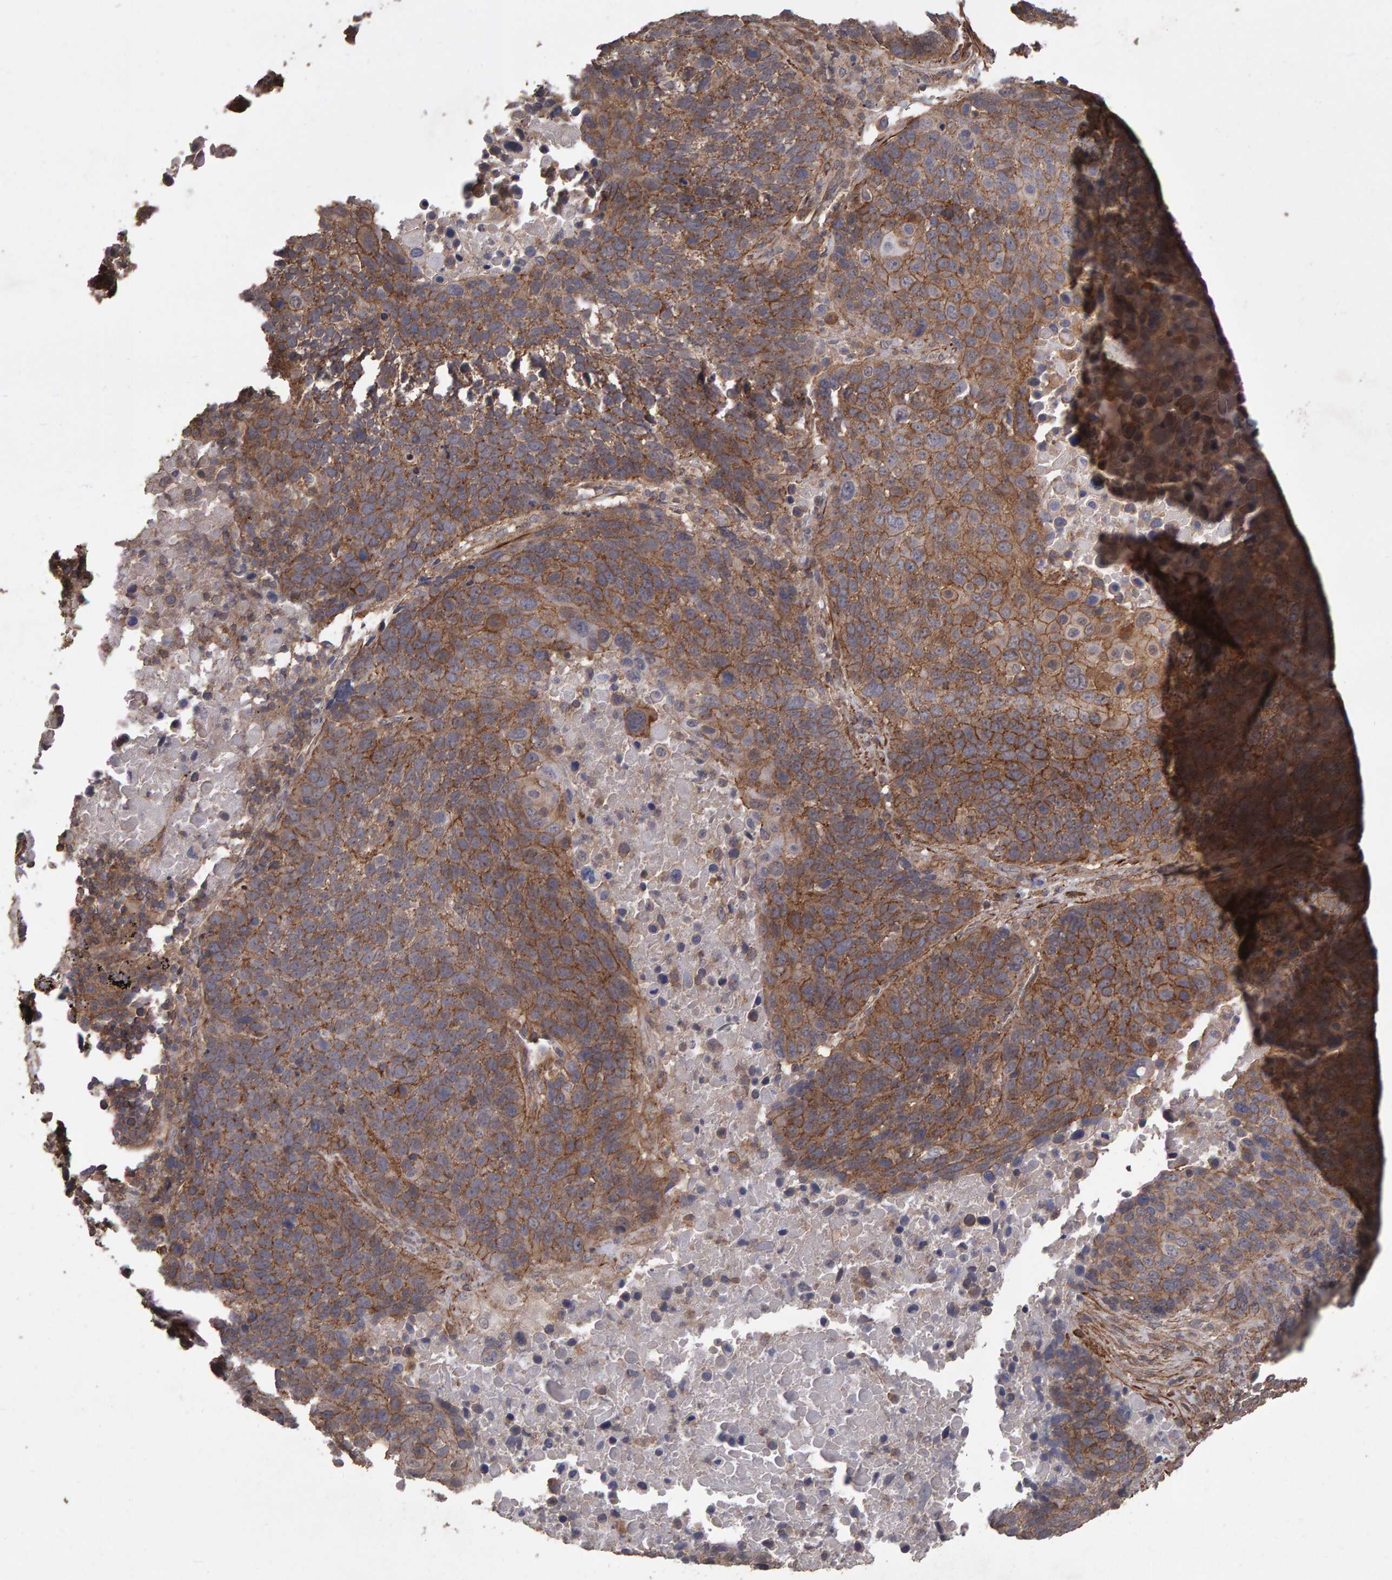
{"staining": {"intensity": "strong", "quantity": ">75%", "location": "cytoplasmic/membranous"}, "tissue": "lung cancer", "cell_type": "Tumor cells", "image_type": "cancer", "snomed": [{"axis": "morphology", "description": "Squamous cell carcinoma, NOS"}, {"axis": "topography", "description": "Lung"}], "caption": "A micrograph of human lung cancer (squamous cell carcinoma) stained for a protein reveals strong cytoplasmic/membranous brown staining in tumor cells.", "gene": "SCRIB", "patient": {"sex": "male", "age": 66}}